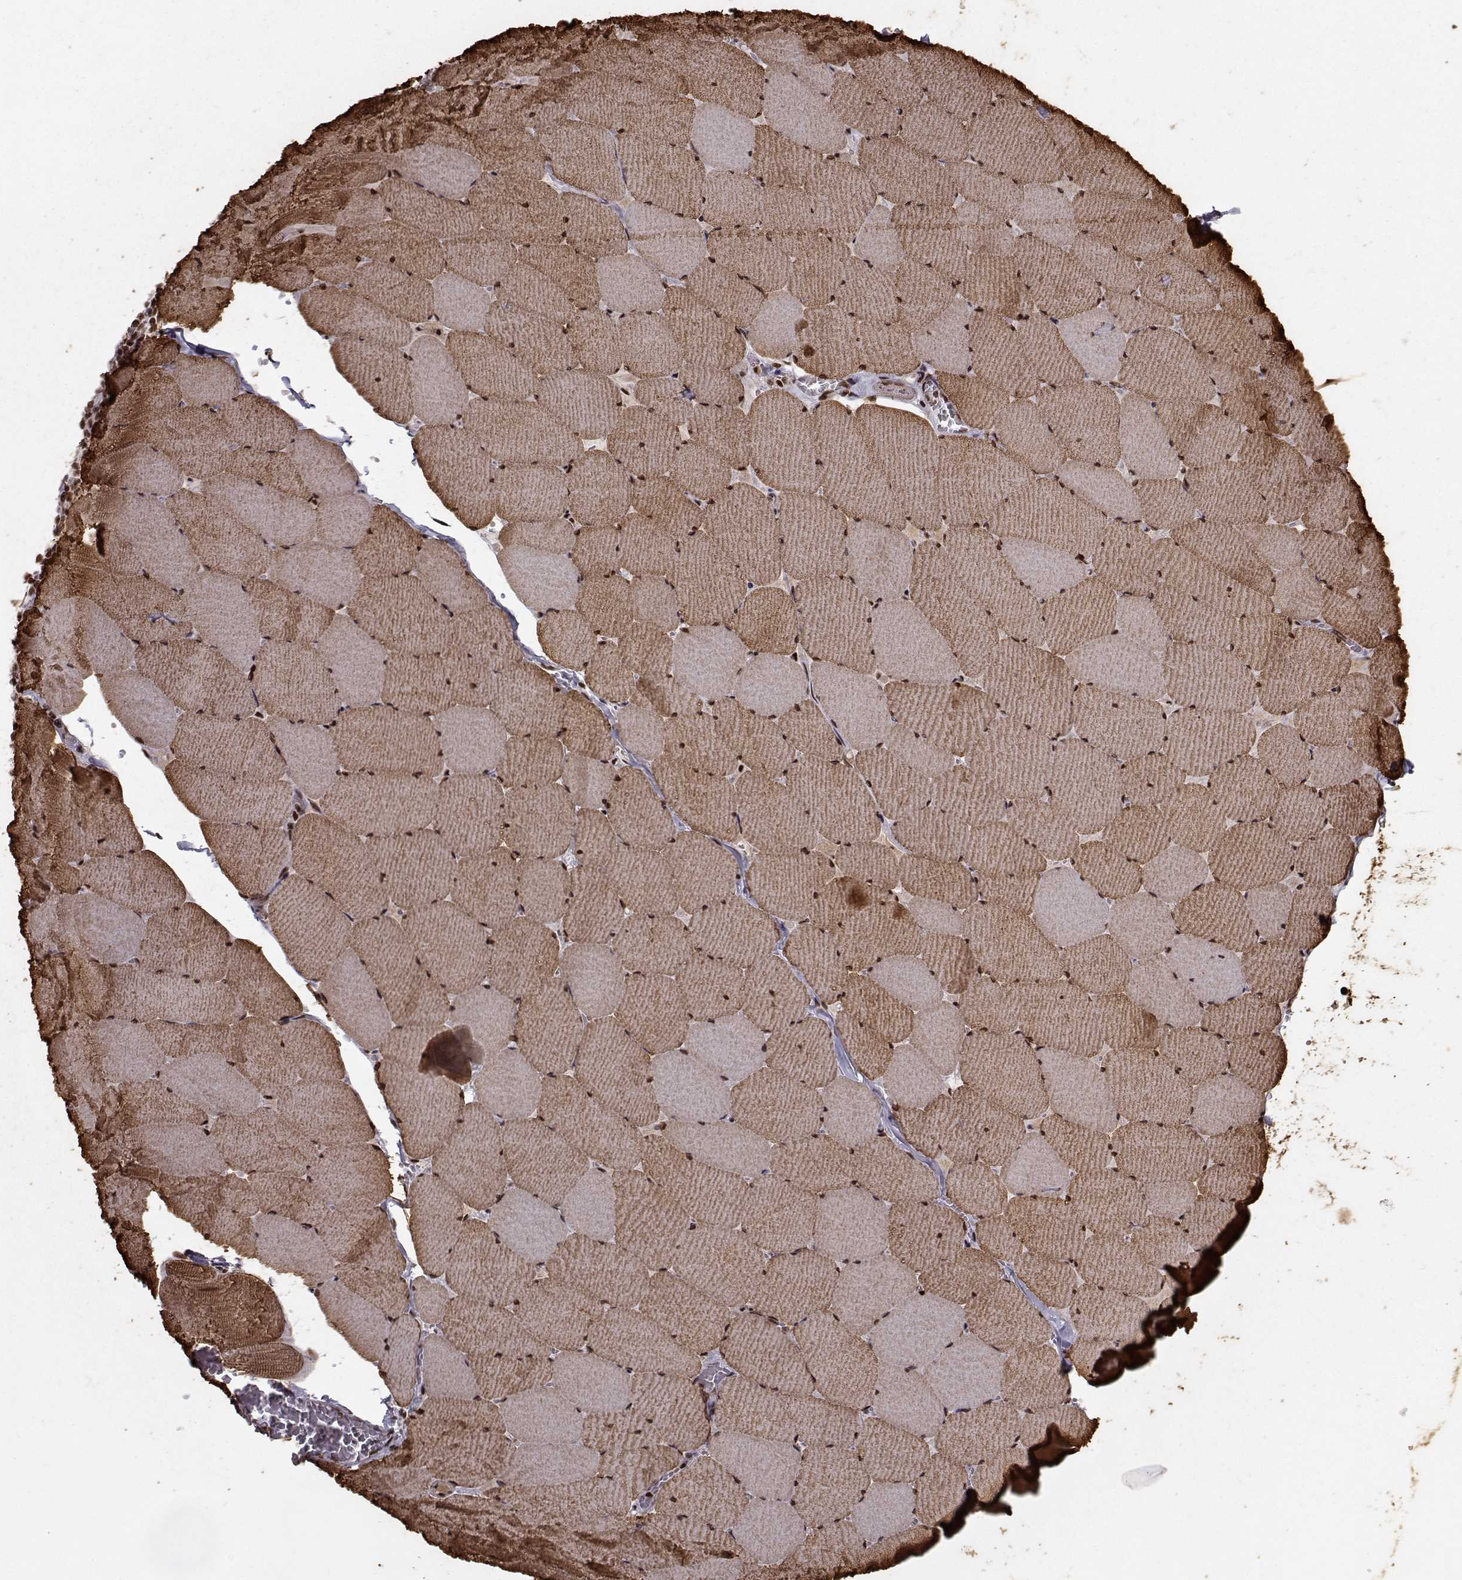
{"staining": {"intensity": "strong", "quantity": ">75%", "location": "cytoplasmic/membranous,nuclear"}, "tissue": "skeletal muscle", "cell_type": "Myocytes", "image_type": "normal", "snomed": [{"axis": "morphology", "description": "Normal tissue, NOS"}, {"axis": "morphology", "description": "Malignant melanoma, Metastatic site"}, {"axis": "topography", "description": "Skeletal muscle"}], "caption": "Brown immunohistochemical staining in unremarkable skeletal muscle shows strong cytoplasmic/membranous,nuclear positivity in about >75% of myocytes.", "gene": "SF1", "patient": {"sex": "male", "age": 50}}